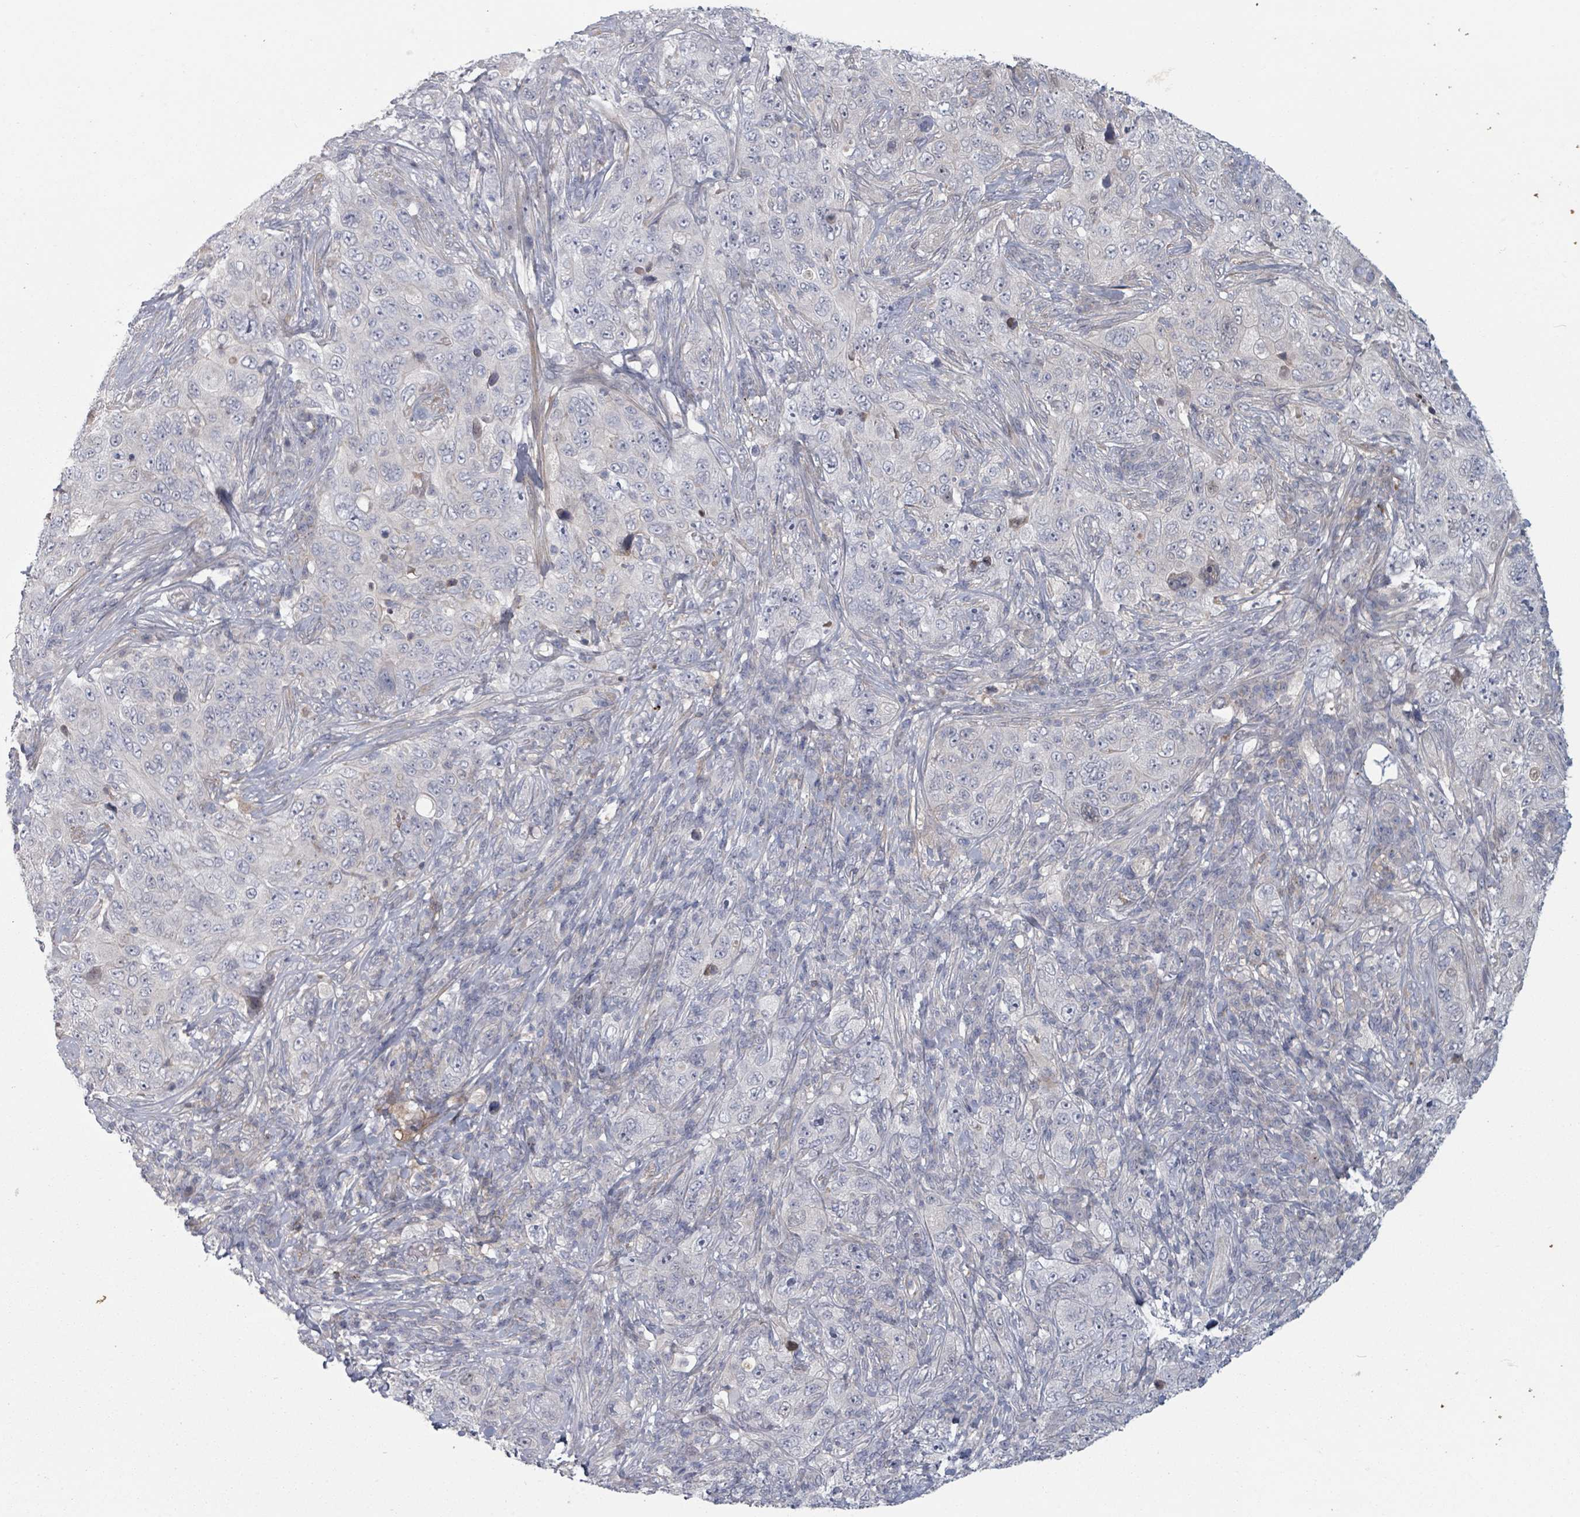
{"staining": {"intensity": "negative", "quantity": "none", "location": "none"}, "tissue": "pancreatic cancer", "cell_type": "Tumor cells", "image_type": "cancer", "snomed": [{"axis": "morphology", "description": "Adenocarcinoma, NOS"}, {"axis": "topography", "description": "Pancreas"}], "caption": "A histopathology image of pancreatic cancer (adenocarcinoma) stained for a protein exhibits no brown staining in tumor cells. Nuclei are stained in blue.", "gene": "GABBR1", "patient": {"sex": "male", "age": 68}}